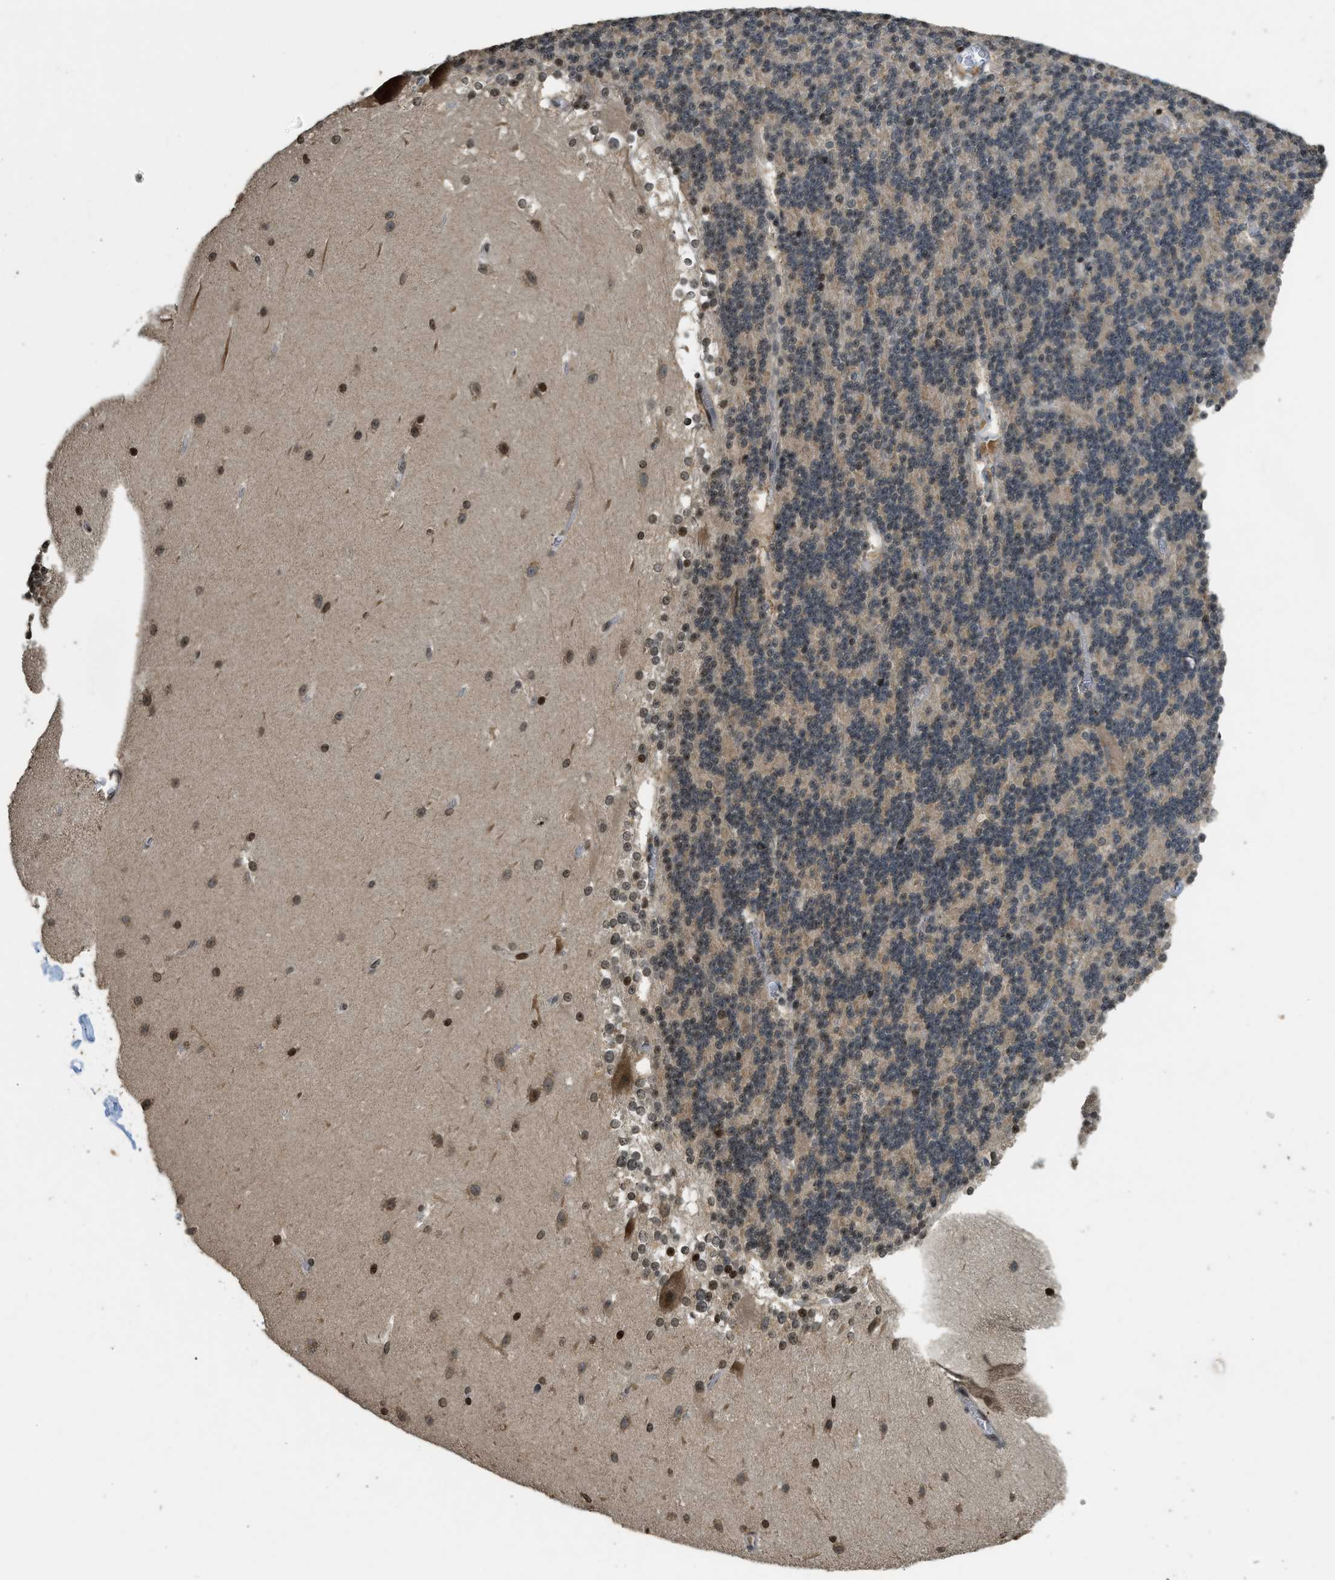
{"staining": {"intensity": "moderate", "quantity": "<25%", "location": "cytoplasmic/membranous"}, "tissue": "cerebellum", "cell_type": "Cells in granular layer", "image_type": "normal", "snomed": [{"axis": "morphology", "description": "Normal tissue, NOS"}, {"axis": "topography", "description": "Cerebellum"}], "caption": "The image reveals immunohistochemical staining of benign cerebellum. There is moderate cytoplasmic/membranous staining is identified in approximately <25% of cells in granular layer. (Brightfield microscopy of DAB IHC at high magnification).", "gene": "SIAH1", "patient": {"sex": "female", "age": 19}}